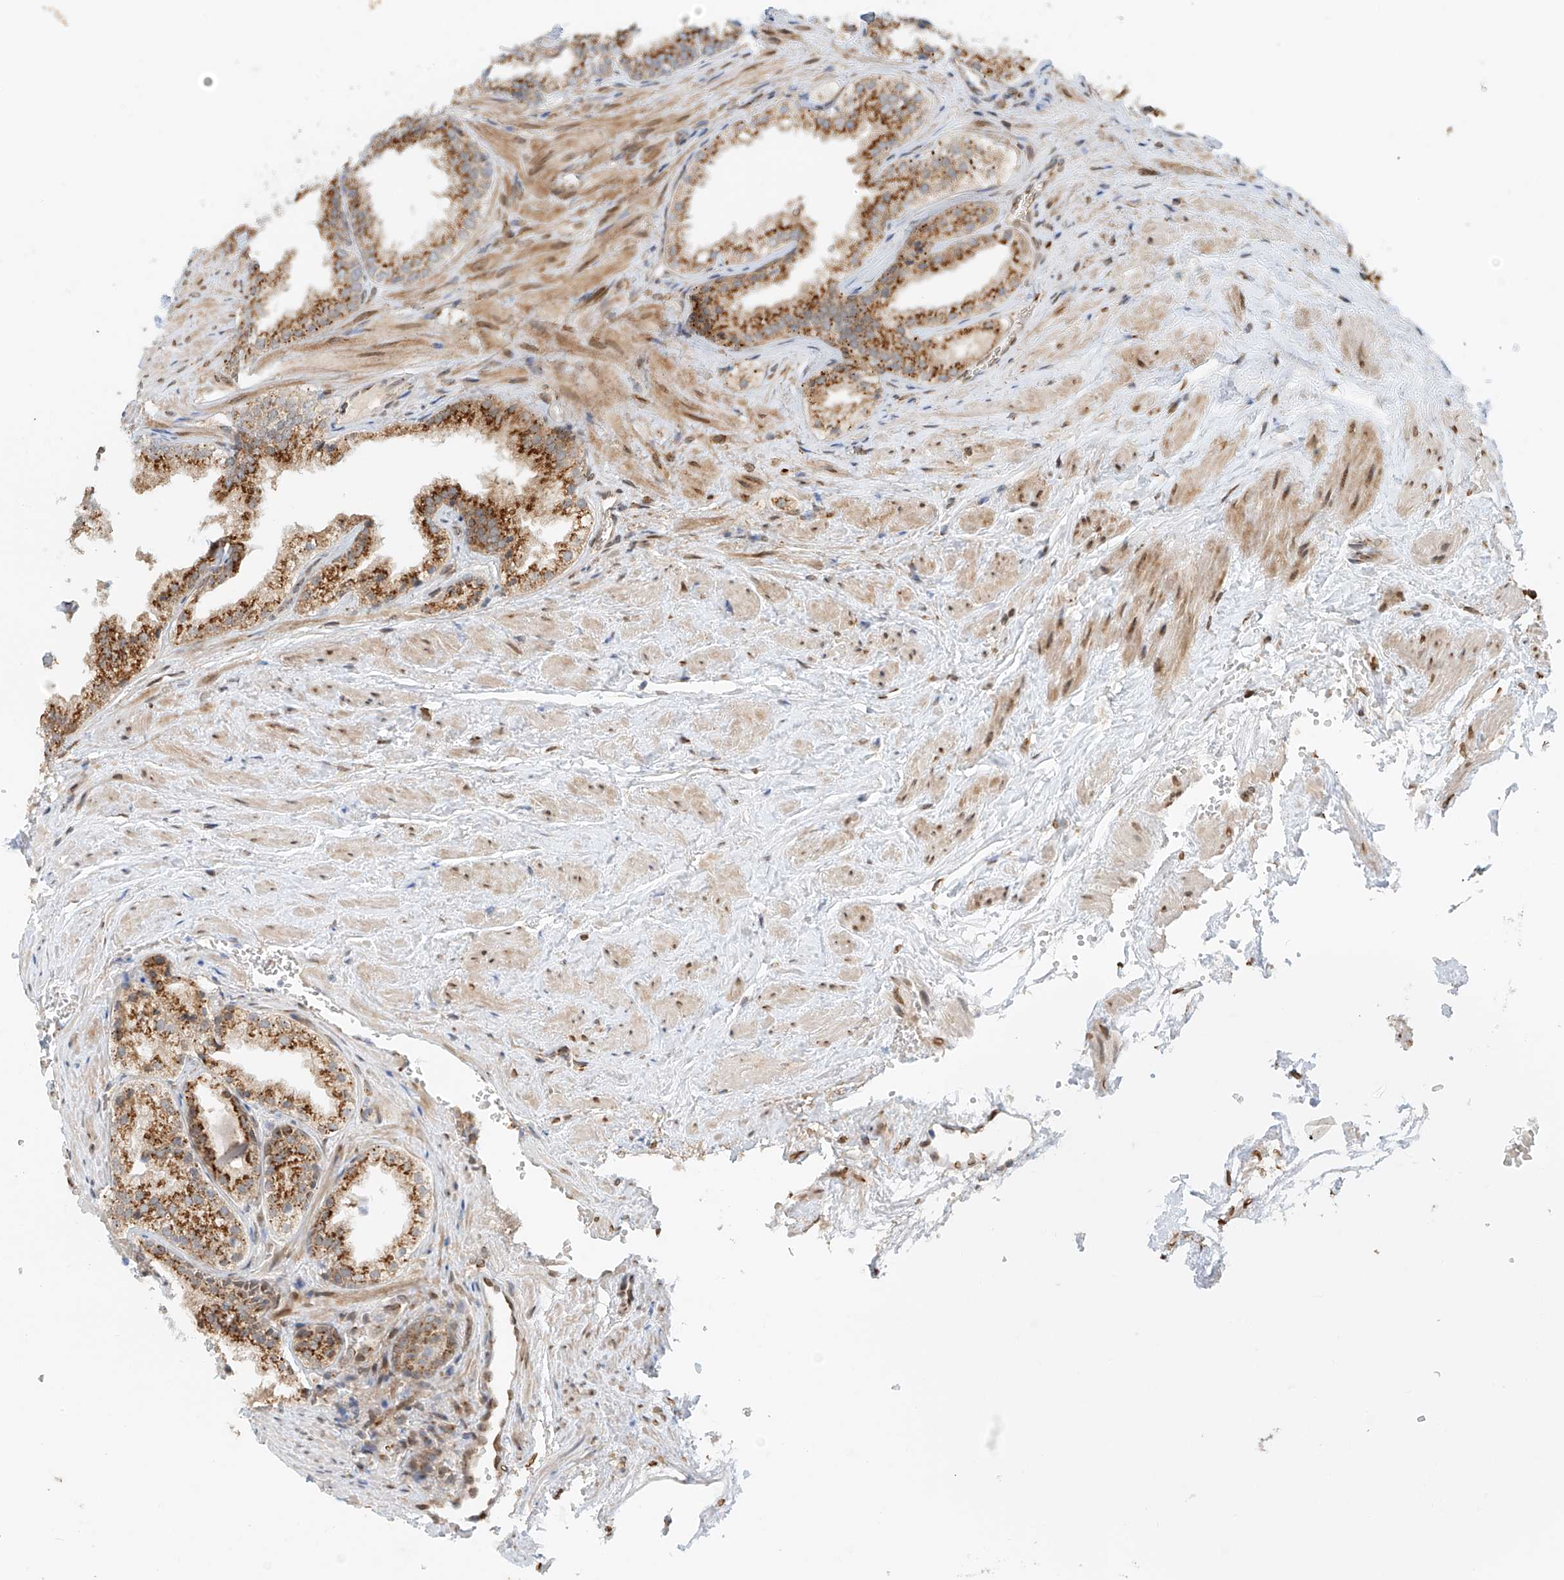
{"staining": {"intensity": "strong", "quantity": "25%-75%", "location": "cytoplasmic/membranous"}, "tissue": "prostate", "cell_type": "Glandular cells", "image_type": "normal", "snomed": [{"axis": "morphology", "description": "Normal tissue, NOS"}, {"axis": "topography", "description": "Prostate"}], "caption": "DAB (3,3'-diaminobenzidine) immunohistochemical staining of unremarkable human prostate exhibits strong cytoplasmic/membranous protein positivity in about 25%-75% of glandular cells.", "gene": "STARD9", "patient": {"sex": "male", "age": 76}}